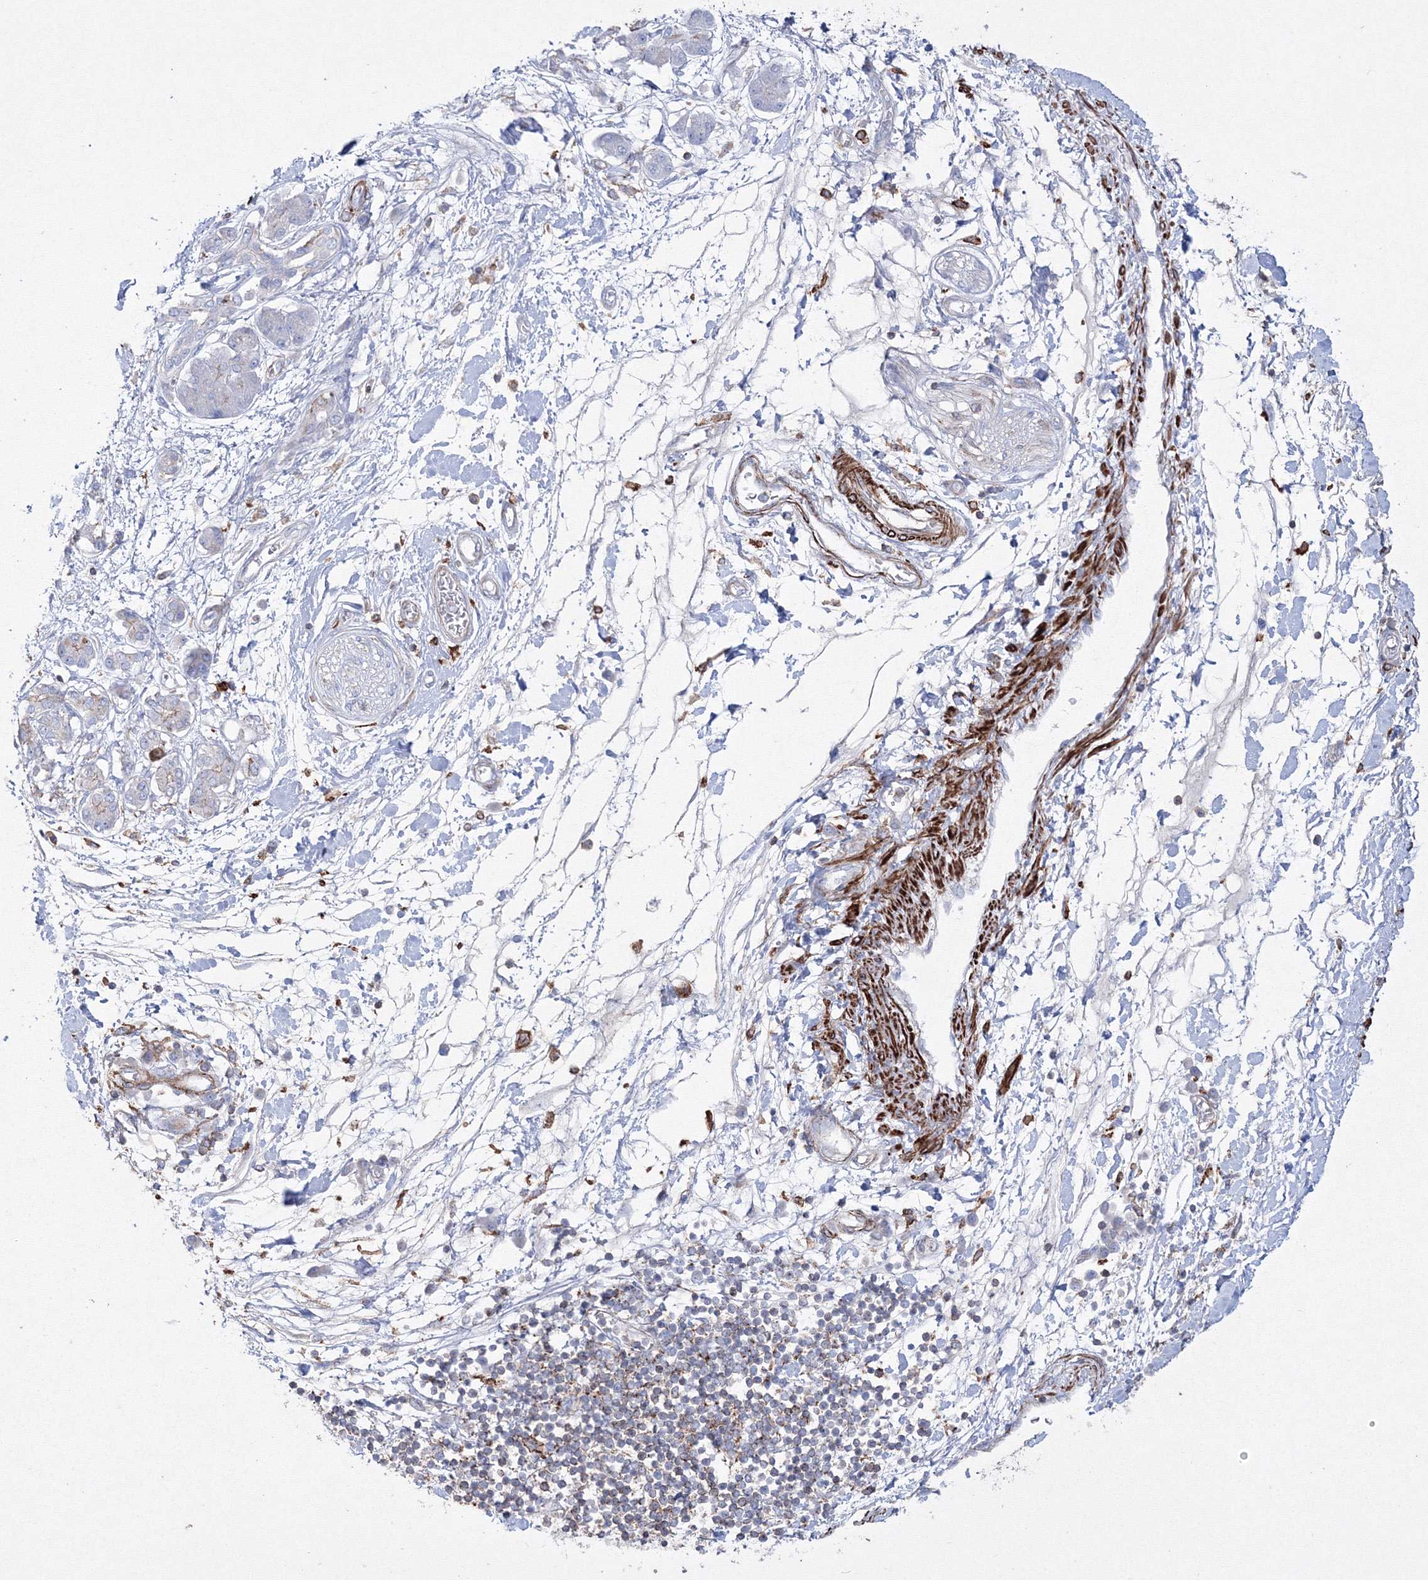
{"staining": {"intensity": "moderate", "quantity": "<25%", "location": "cytoplasmic/membranous"}, "tissue": "pancreatic cancer", "cell_type": "Tumor cells", "image_type": "cancer", "snomed": [{"axis": "morphology", "description": "Adenocarcinoma, NOS"}, {"axis": "topography", "description": "Pancreas"}], "caption": "Immunohistochemical staining of adenocarcinoma (pancreatic) demonstrates low levels of moderate cytoplasmic/membranous protein positivity in about <25% of tumor cells. Nuclei are stained in blue.", "gene": "GPR82", "patient": {"sex": "female", "age": 61}}